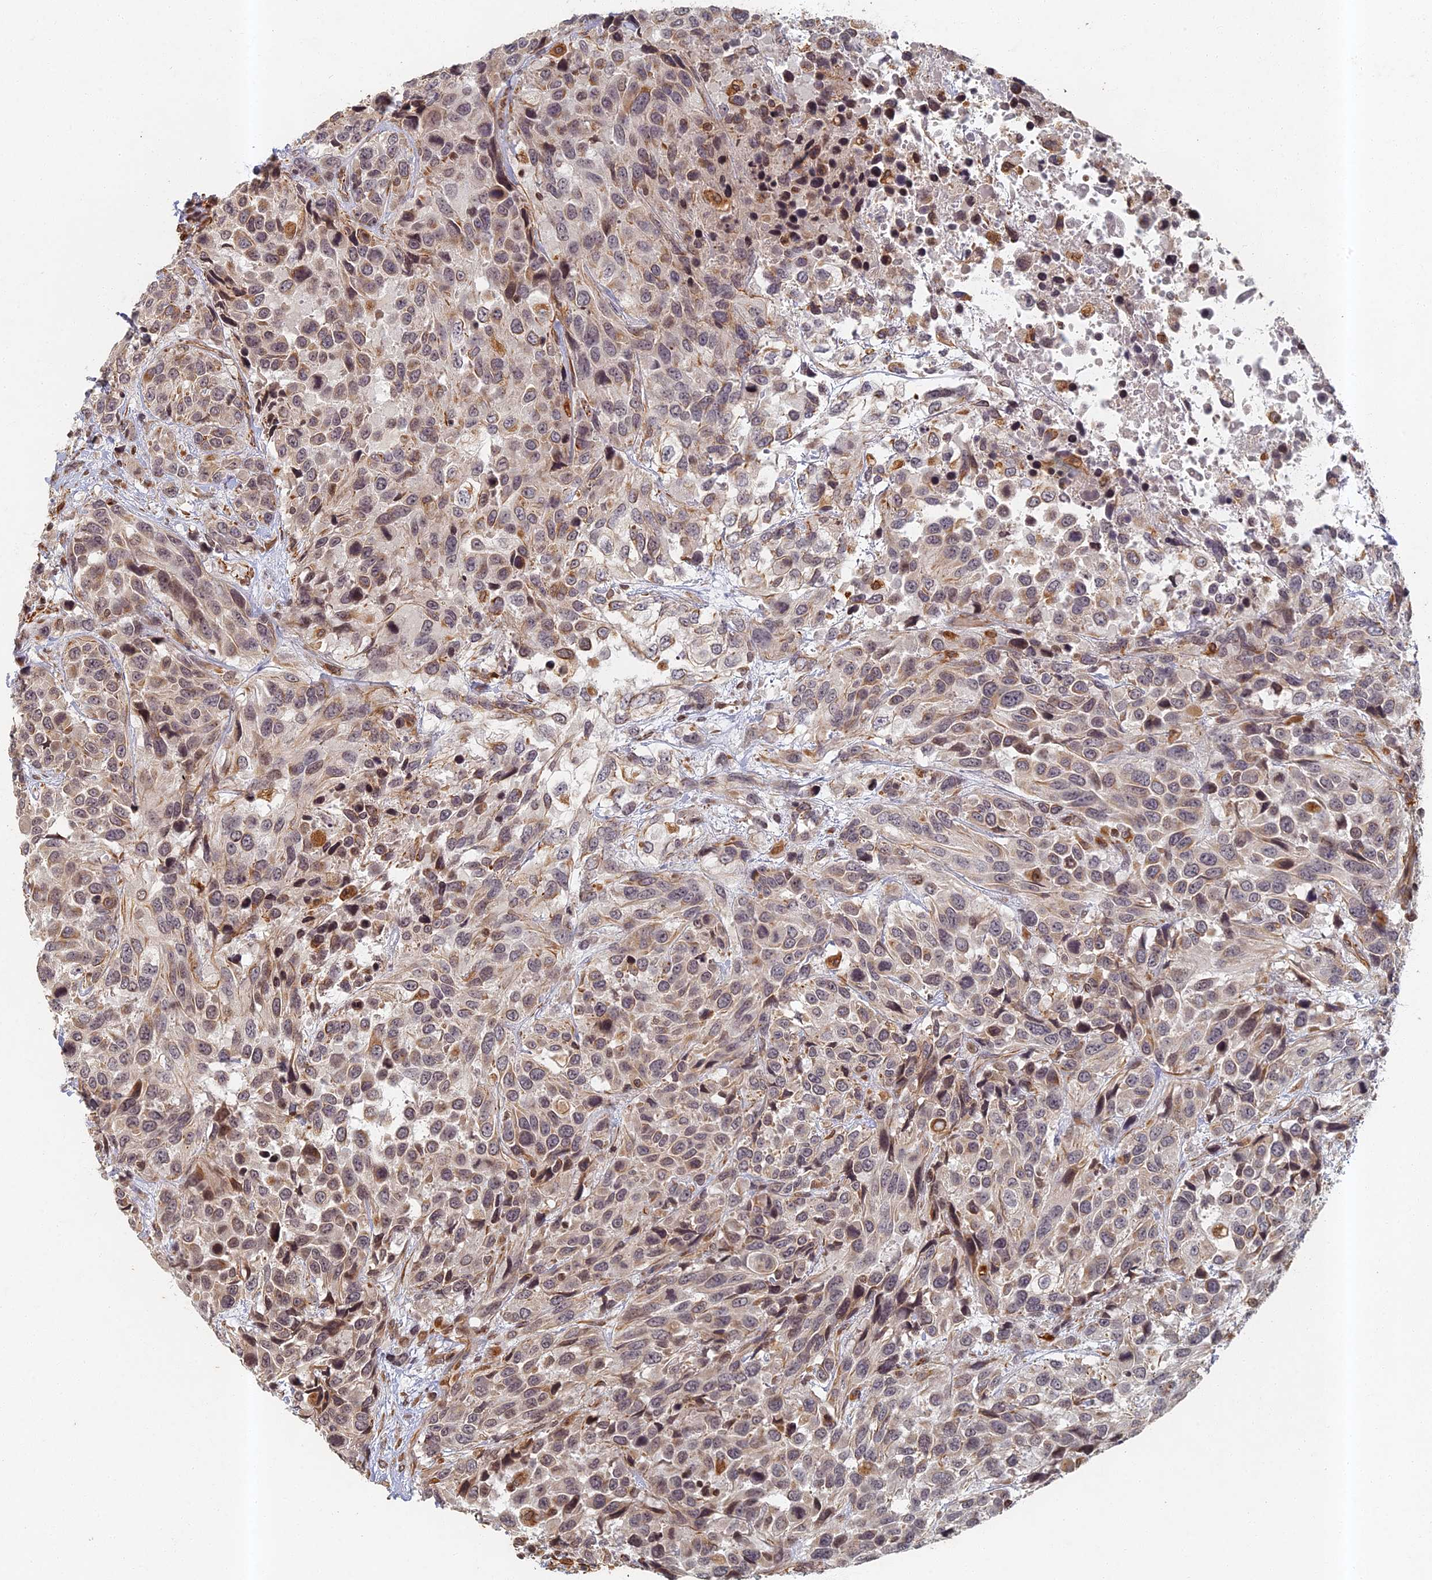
{"staining": {"intensity": "moderate", "quantity": "<25%", "location": "cytoplasmic/membranous"}, "tissue": "urothelial cancer", "cell_type": "Tumor cells", "image_type": "cancer", "snomed": [{"axis": "morphology", "description": "Urothelial carcinoma, High grade"}, {"axis": "topography", "description": "Urinary bladder"}], "caption": "Immunohistochemical staining of urothelial cancer reveals moderate cytoplasmic/membranous protein staining in about <25% of tumor cells.", "gene": "ABCB10", "patient": {"sex": "female", "age": 70}}